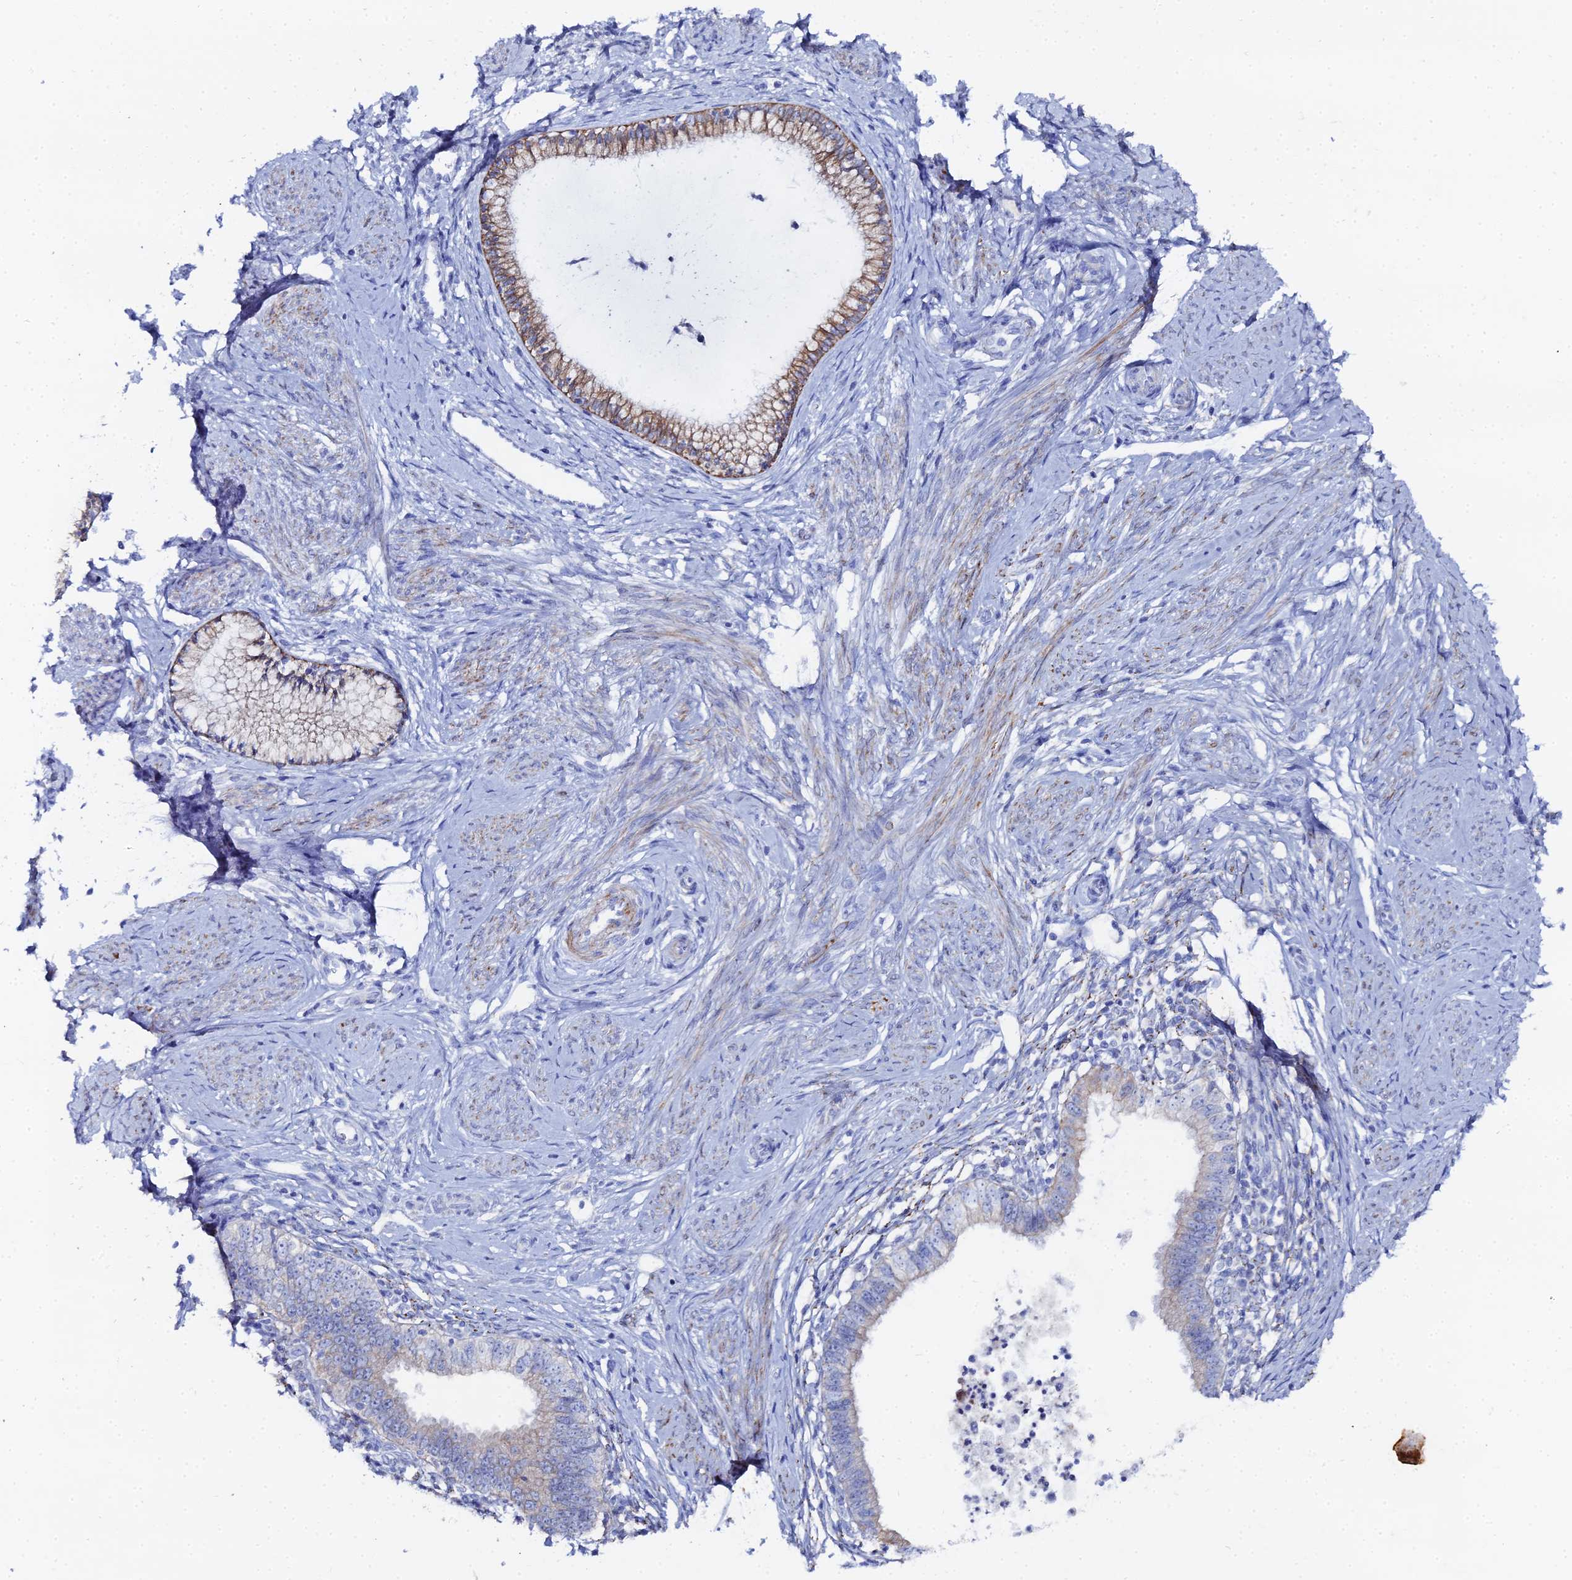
{"staining": {"intensity": "moderate", "quantity": "25%-75%", "location": "cytoplasmic/membranous"}, "tissue": "cervical cancer", "cell_type": "Tumor cells", "image_type": "cancer", "snomed": [{"axis": "morphology", "description": "Adenocarcinoma, NOS"}, {"axis": "topography", "description": "Cervix"}], "caption": "Moderate cytoplasmic/membranous positivity for a protein is seen in approximately 25%-75% of tumor cells of cervical cancer using immunohistochemistry.", "gene": "DHX34", "patient": {"sex": "female", "age": 36}}